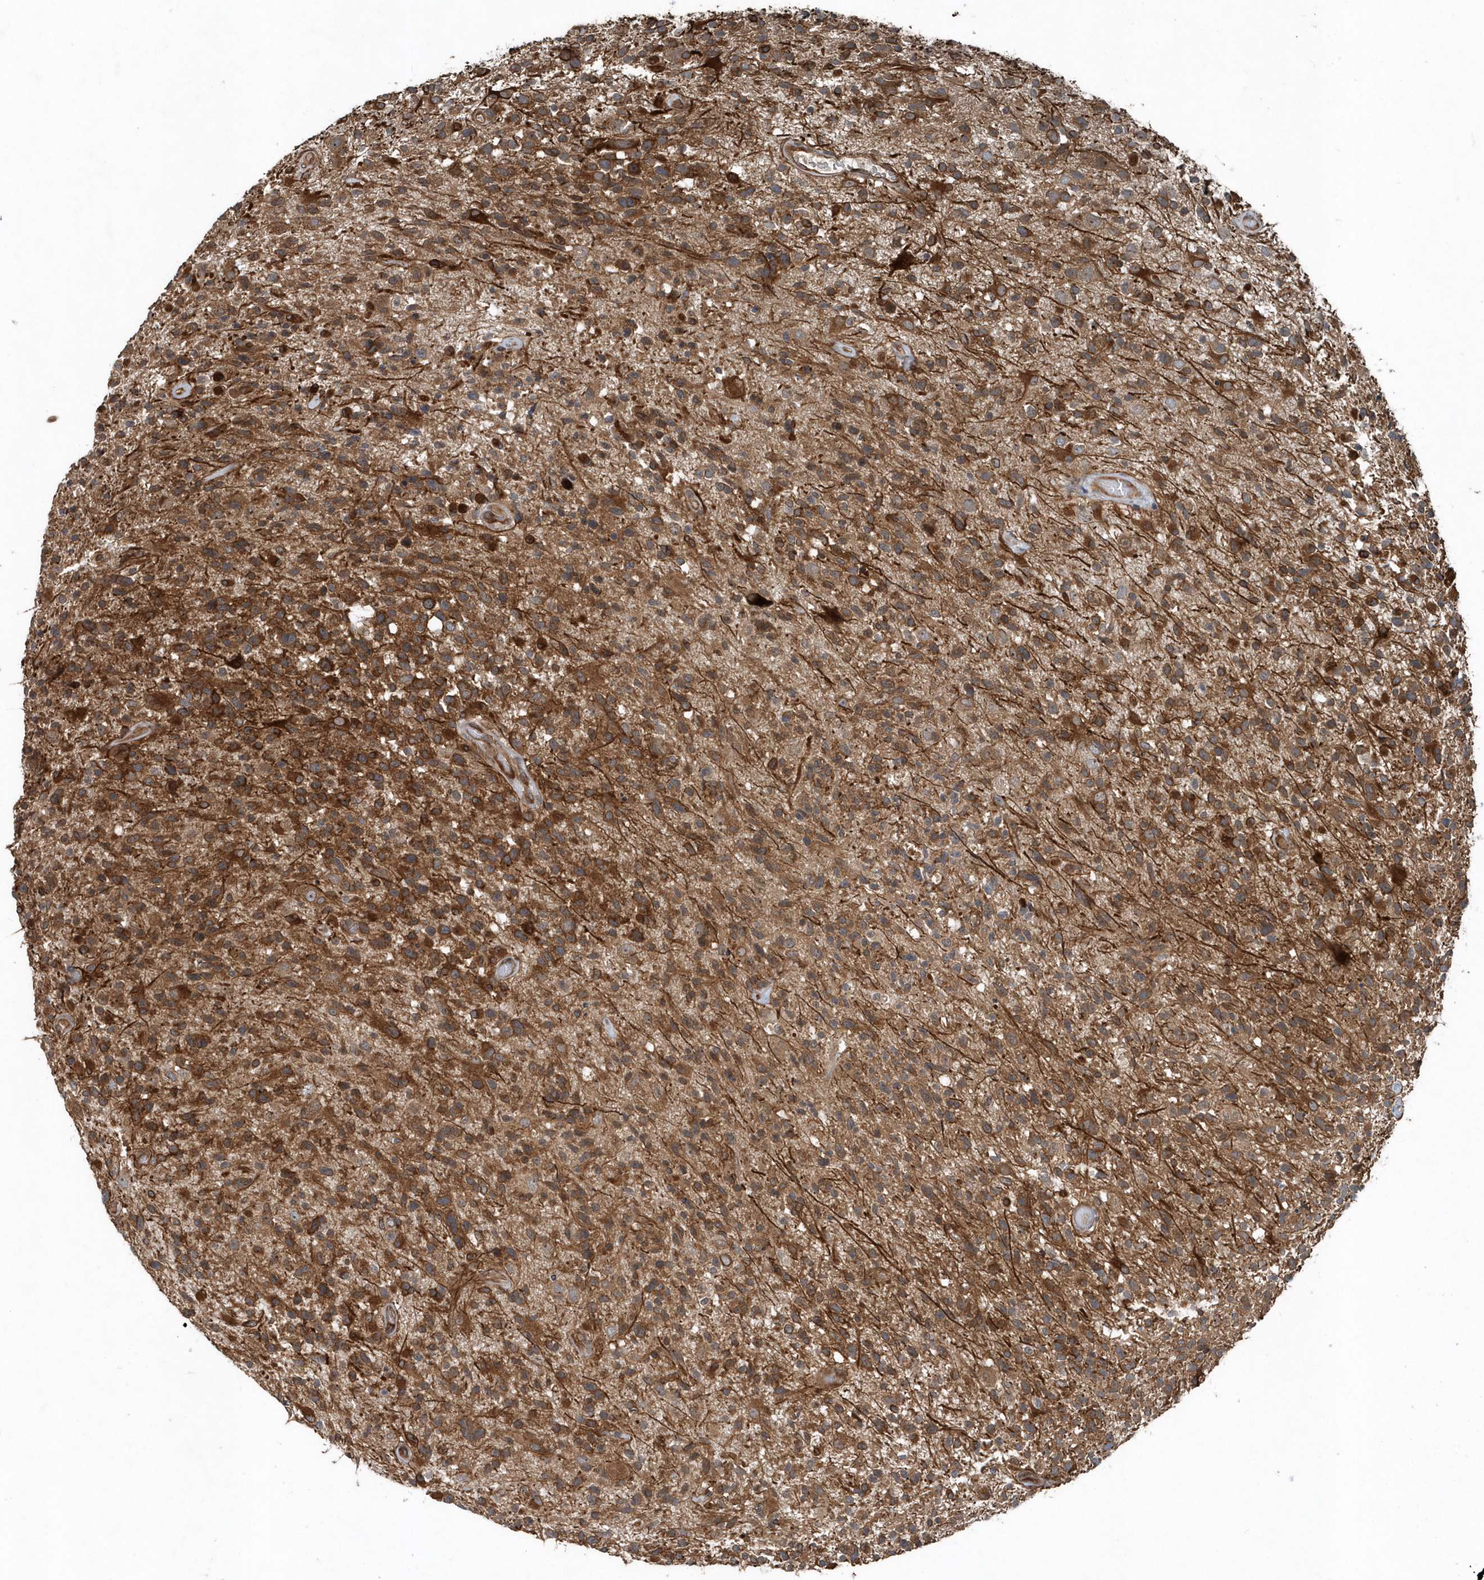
{"staining": {"intensity": "moderate", "quantity": ">75%", "location": "cytoplasmic/membranous"}, "tissue": "glioma", "cell_type": "Tumor cells", "image_type": "cancer", "snomed": [{"axis": "morphology", "description": "Glioma, malignant, High grade"}, {"axis": "morphology", "description": "Glioblastoma, NOS"}, {"axis": "topography", "description": "Brain"}], "caption": "Immunohistochemical staining of human glioma exhibits moderate cytoplasmic/membranous protein positivity in about >75% of tumor cells. The staining was performed using DAB (3,3'-diaminobenzidine) to visualize the protein expression in brown, while the nuclei were stained in blue with hematoxylin (Magnification: 20x).", "gene": "MCC", "patient": {"sex": "male", "age": 60}}